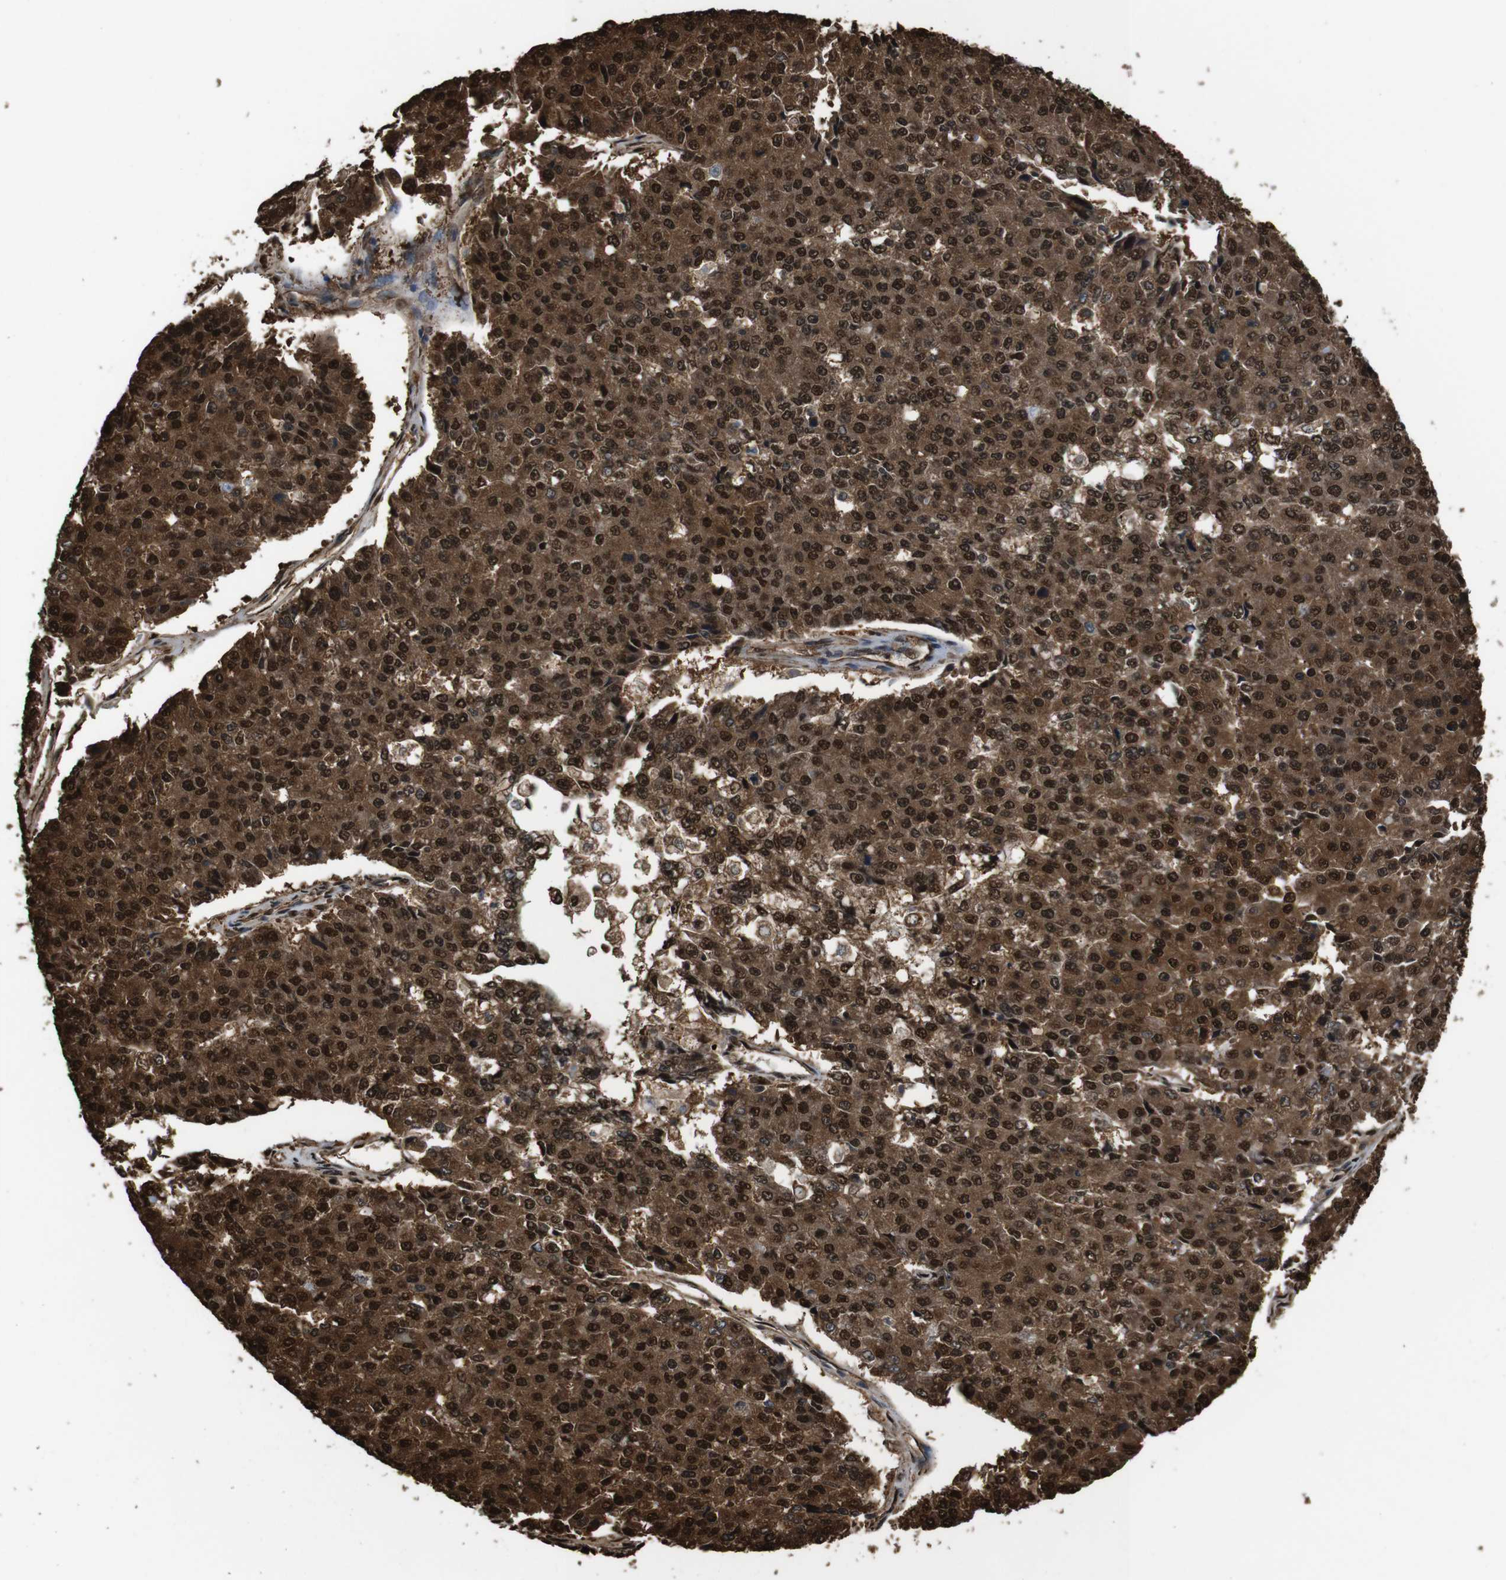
{"staining": {"intensity": "strong", "quantity": ">75%", "location": "cytoplasmic/membranous,nuclear"}, "tissue": "pancreatic cancer", "cell_type": "Tumor cells", "image_type": "cancer", "snomed": [{"axis": "morphology", "description": "Adenocarcinoma, NOS"}, {"axis": "topography", "description": "Pancreas"}], "caption": "IHC image of human adenocarcinoma (pancreatic) stained for a protein (brown), which exhibits high levels of strong cytoplasmic/membranous and nuclear staining in about >75% of tumor cells.", "gene": "VCP", "patient": {"sex": "male", "age": 50}}